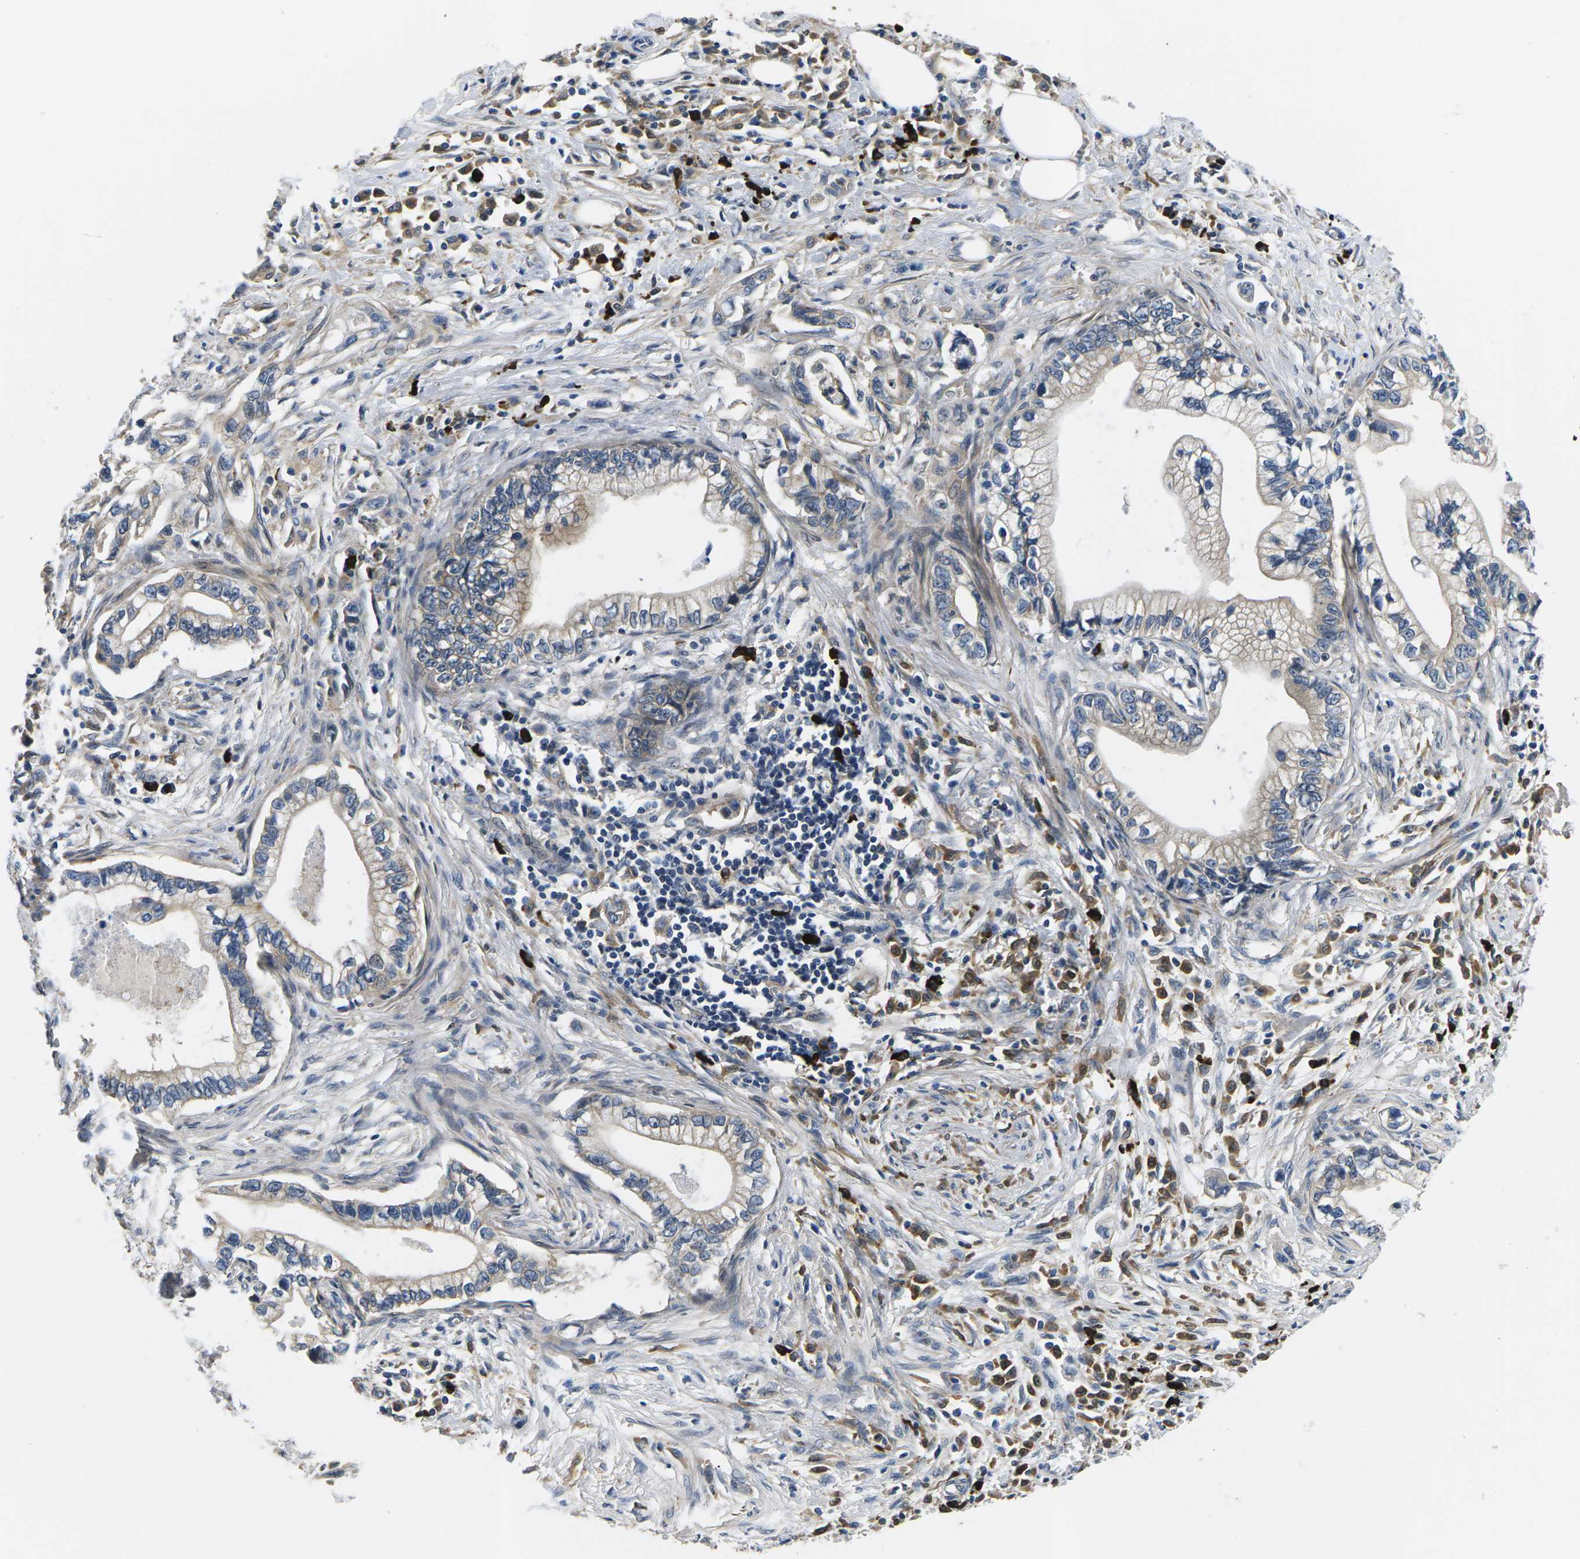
{"staining": {"intensity": "weak", "quantity": "<25%", "location": "cytoplasmic/membranous"}, "tissue": "pancreatic cancer", "cell_type": "Tumor cells", "image_type": "cancer", "snomed": [{"axis": "morphology", "description": "Adenocarcinoma, NOS"}, {"axis": "topography", "description": "Pancreas"}], "caption": "The photomicrograph shows no significant staining in tumor cells of pancreatic cancer (adenocarcinoma). (Immunohistochemistry, brightfield microscopy, high magnification).", "gene": "PLCE1", "patient": {"sex": "male", "age": 56}}